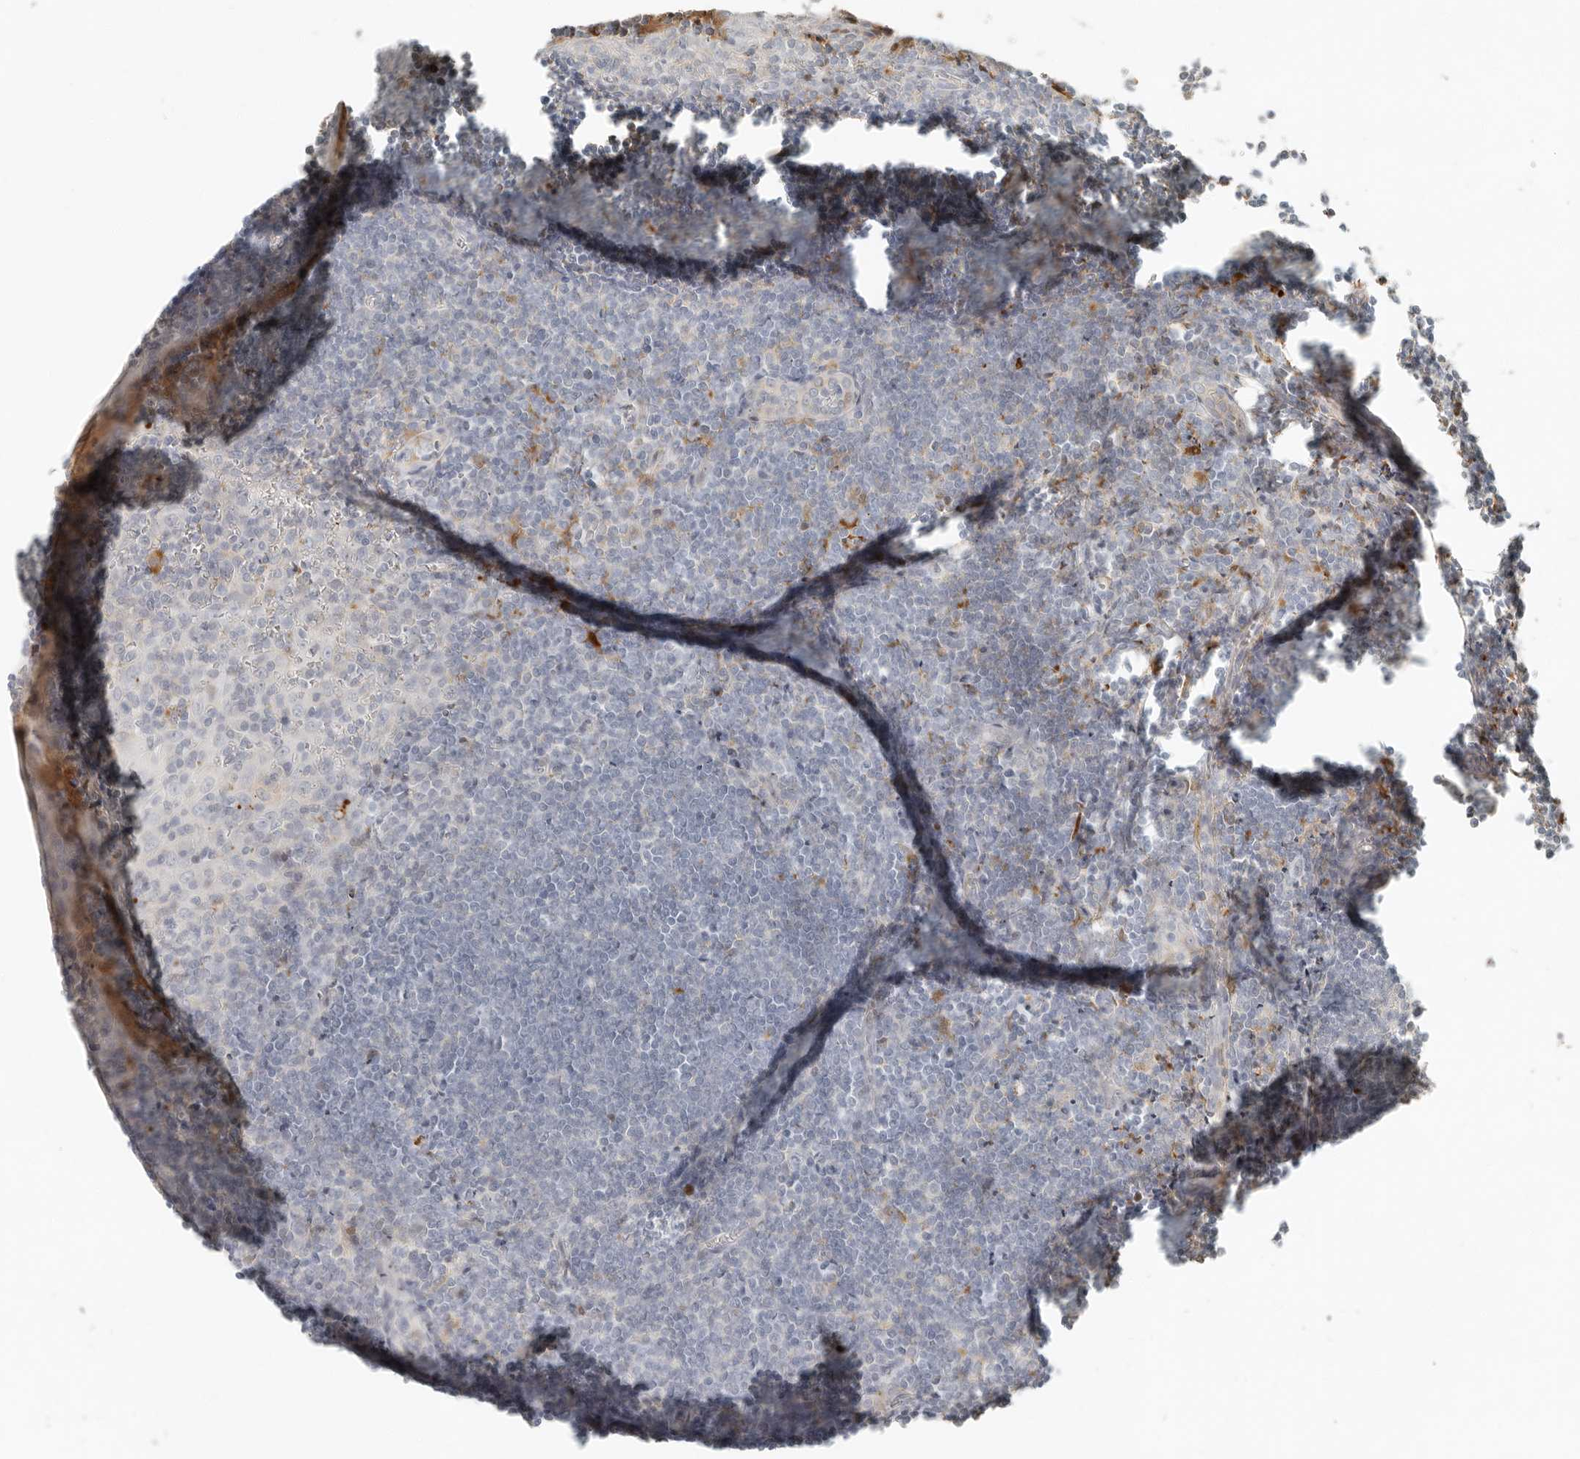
{"staining": {"intensity": "negative", "quantity": "none", "location": "none"}, "tissue": "tonsil", "cell_type": "Germinal center cells", "image_type": "normal", "snomed": [{"axis": "morphology", "description": "Normal tissue, NOS"}, {"axis": "topography", "description": "Tonsil"}], "caption": "Germinal center cells are negative for brown protein staining in unremarkable tonsil. Nuclei are stained in blue.", "gene": "KLHL38", "patient": {"sex": "male", "age": 27}}